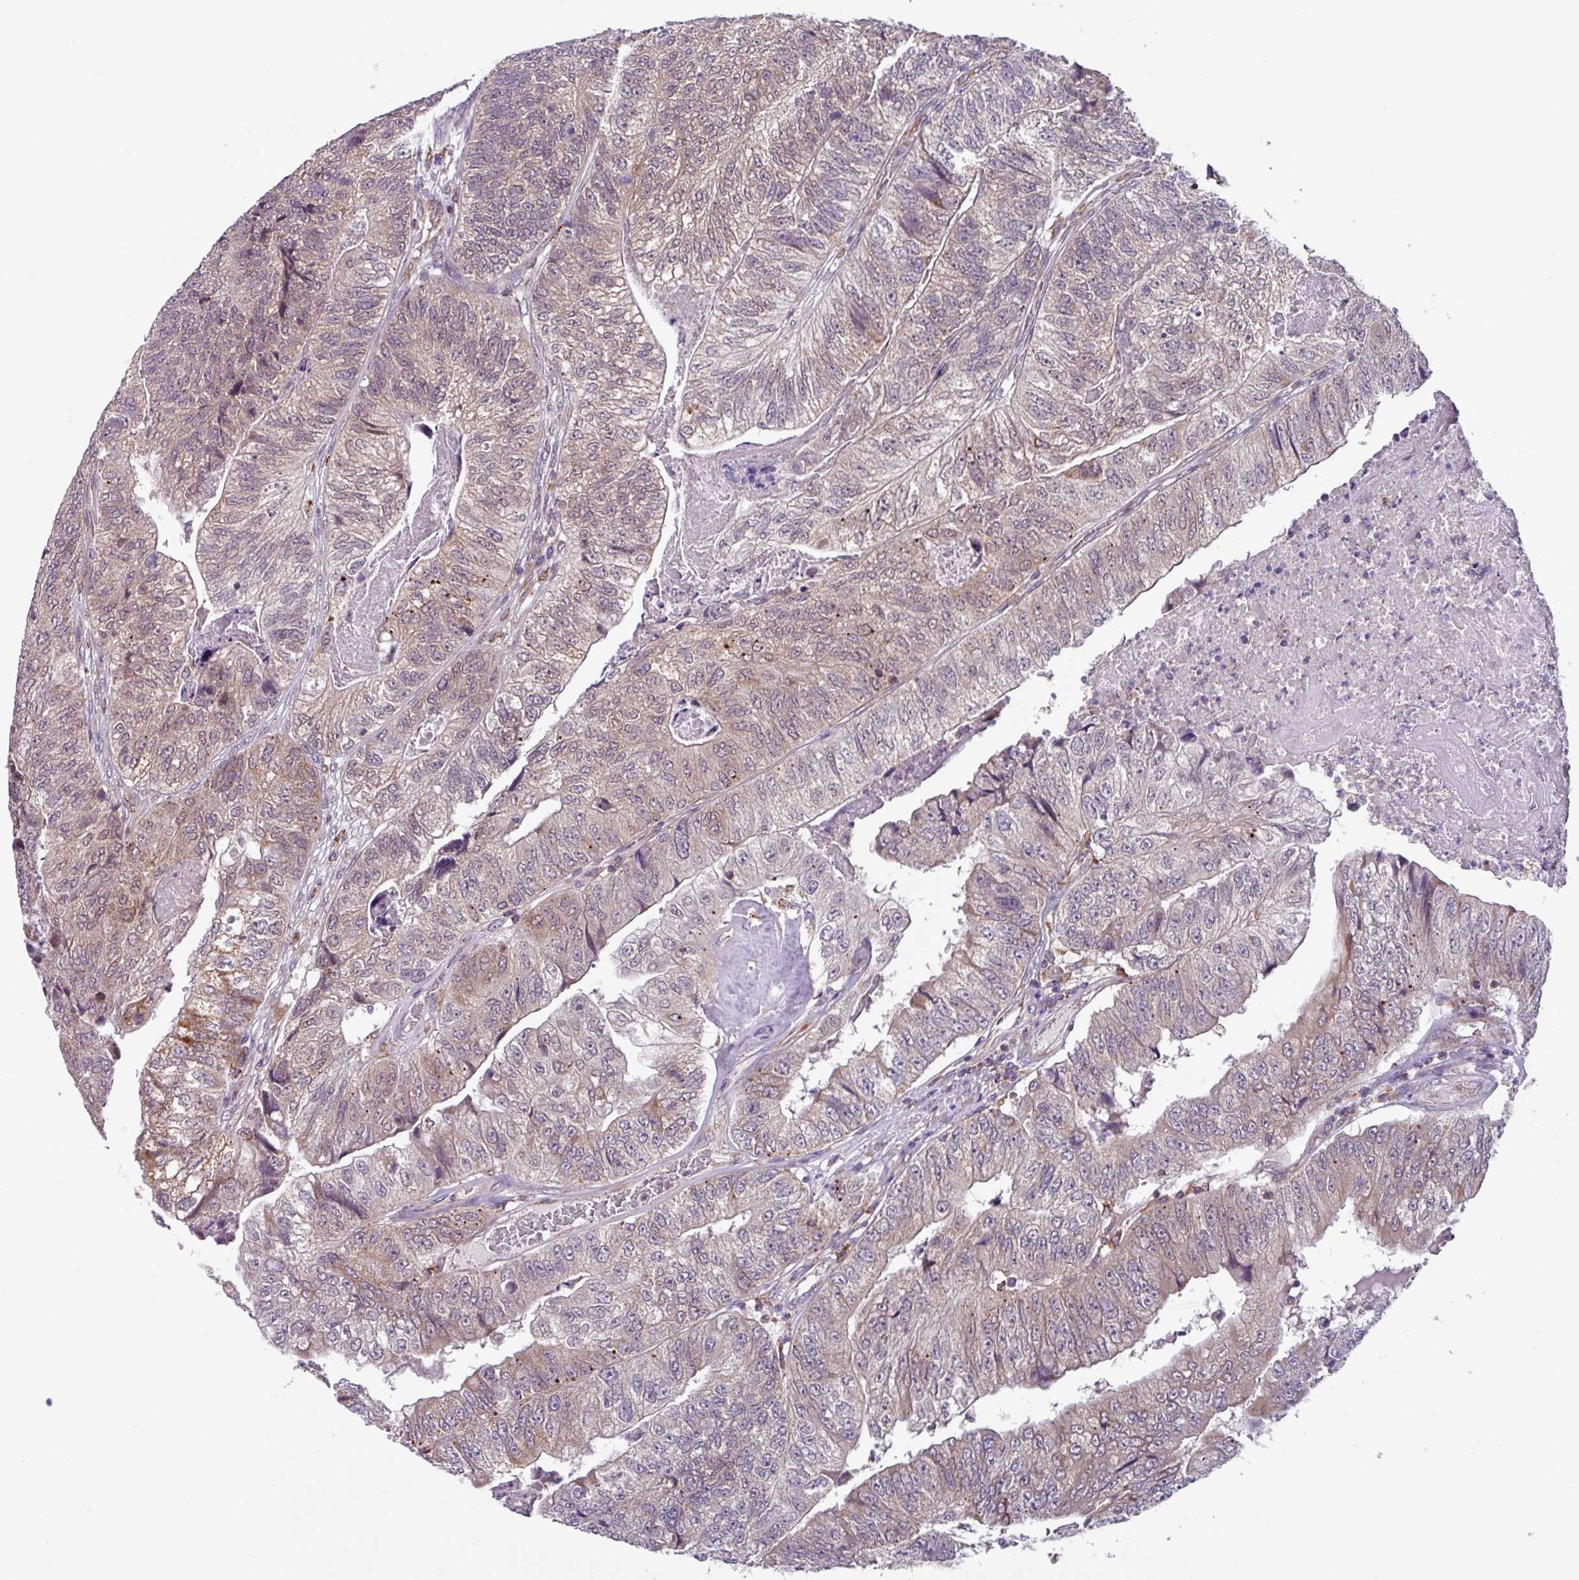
{"staining": {"intensity": "weak", "quantity": "25%-75%", "location": "cytoplasmic/membranous"}, "tissue": "colorectal cancer", "cell_type": "Tumor cells", "image_type": "cancer", "snomed": [{"axis": "morphology", "description": "Adenocarcinoma, NOS"}, {"axis": "topography", "description": "Colon"}], "caption": "Tumor cells display weak cytoplasmic/membranous positivity in about 25%-75% of cells in colorectal adenocarcinoma.", "gene": "AKIRIN1", "patient": {"sex": "female", "age": 67}}